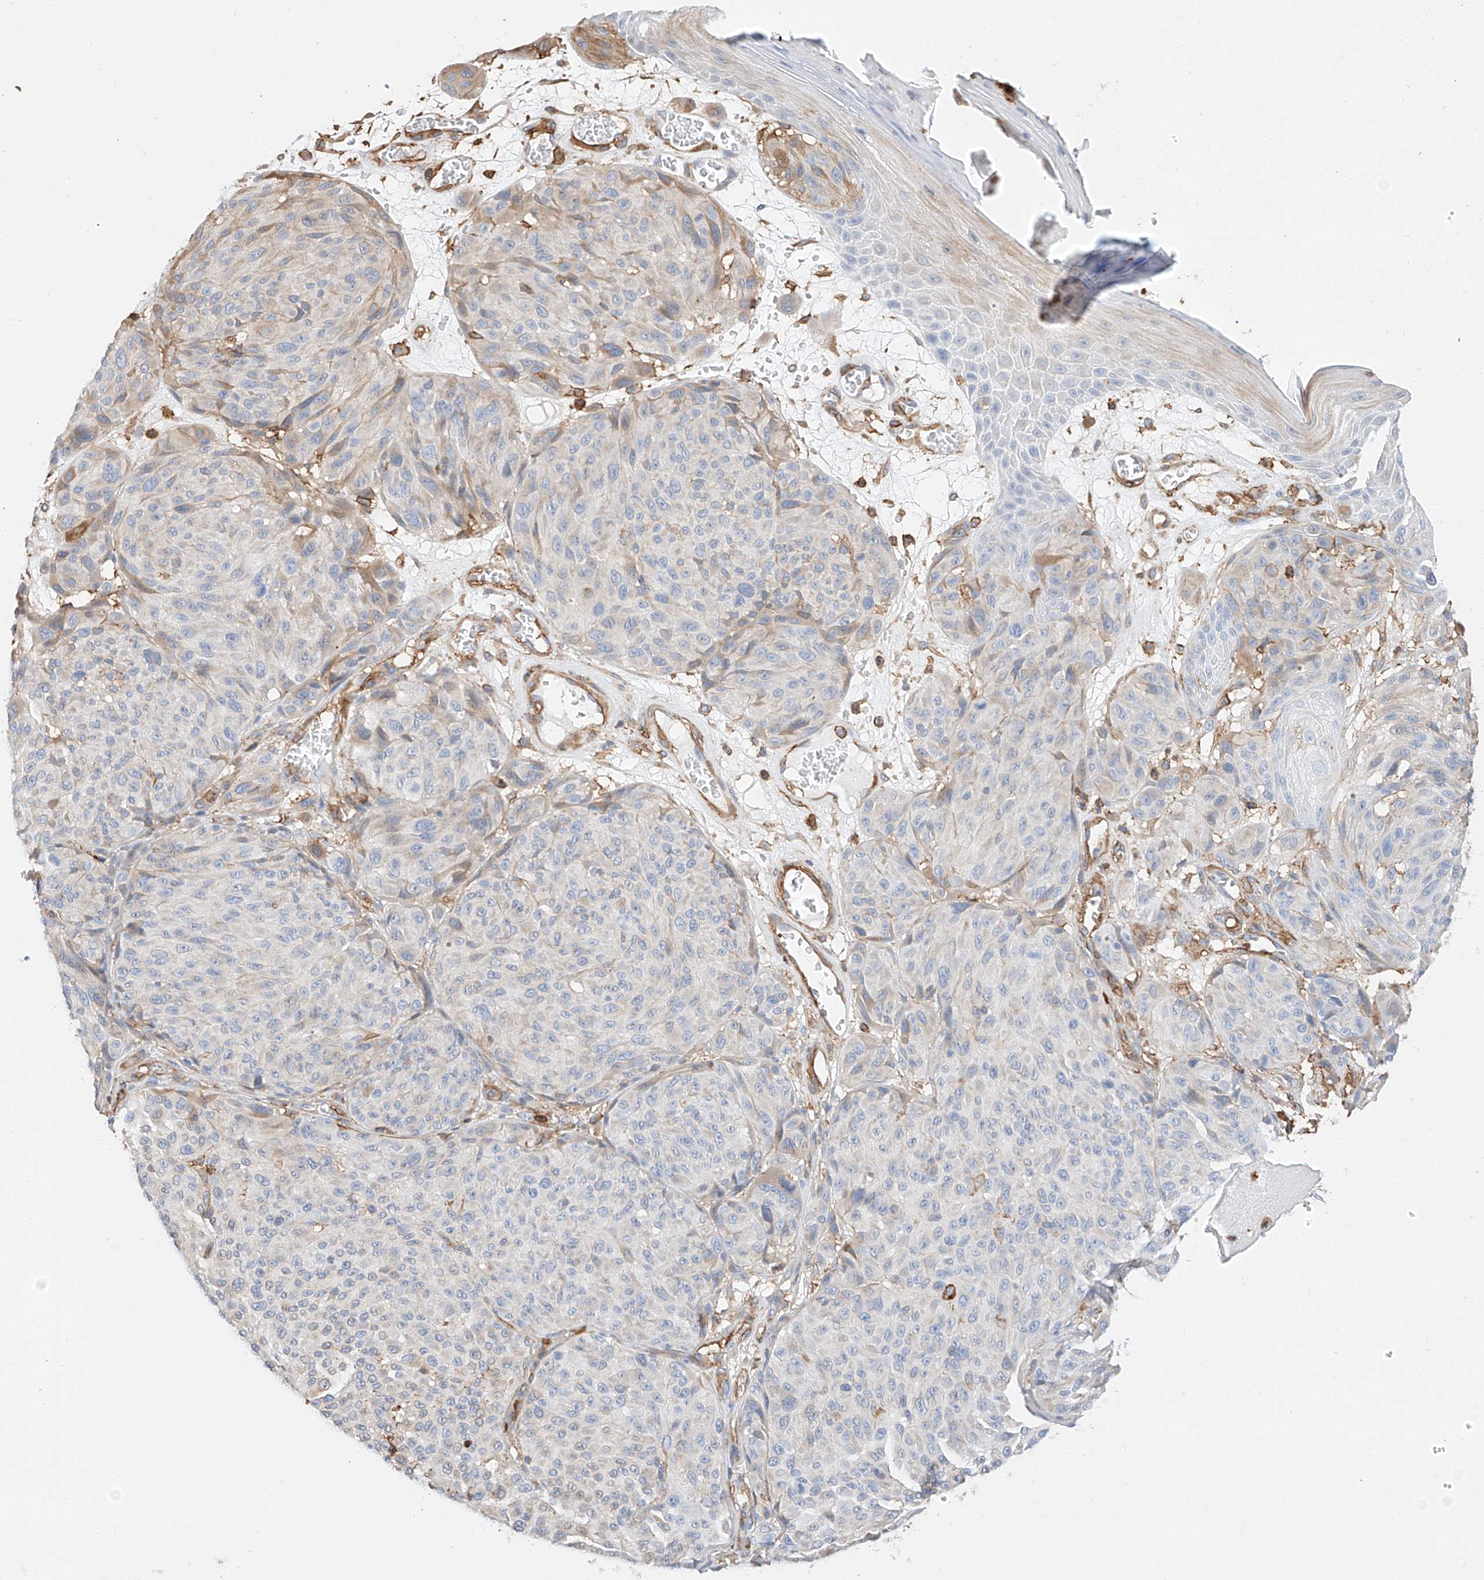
{"staining": {"intensity": "negative", "quantity": "none", "location": "none"}, "tissue": "melanoma", "cell_type": "Tumor cells", "image_type": "cancer", "snomed": [{"axis": "morphology", "description": "Malignant melanoma, NOS"}, {"axis": "topography", "description": "Skin"}], "caption": "High magnification brightfield microscopy of melanoma stained with DAB (brown) and counterstained with hematoxylin (blue): tumor cells show no significant staining.", "gene": "WFS1", "patient": {"sex": "male", "age": 83}}